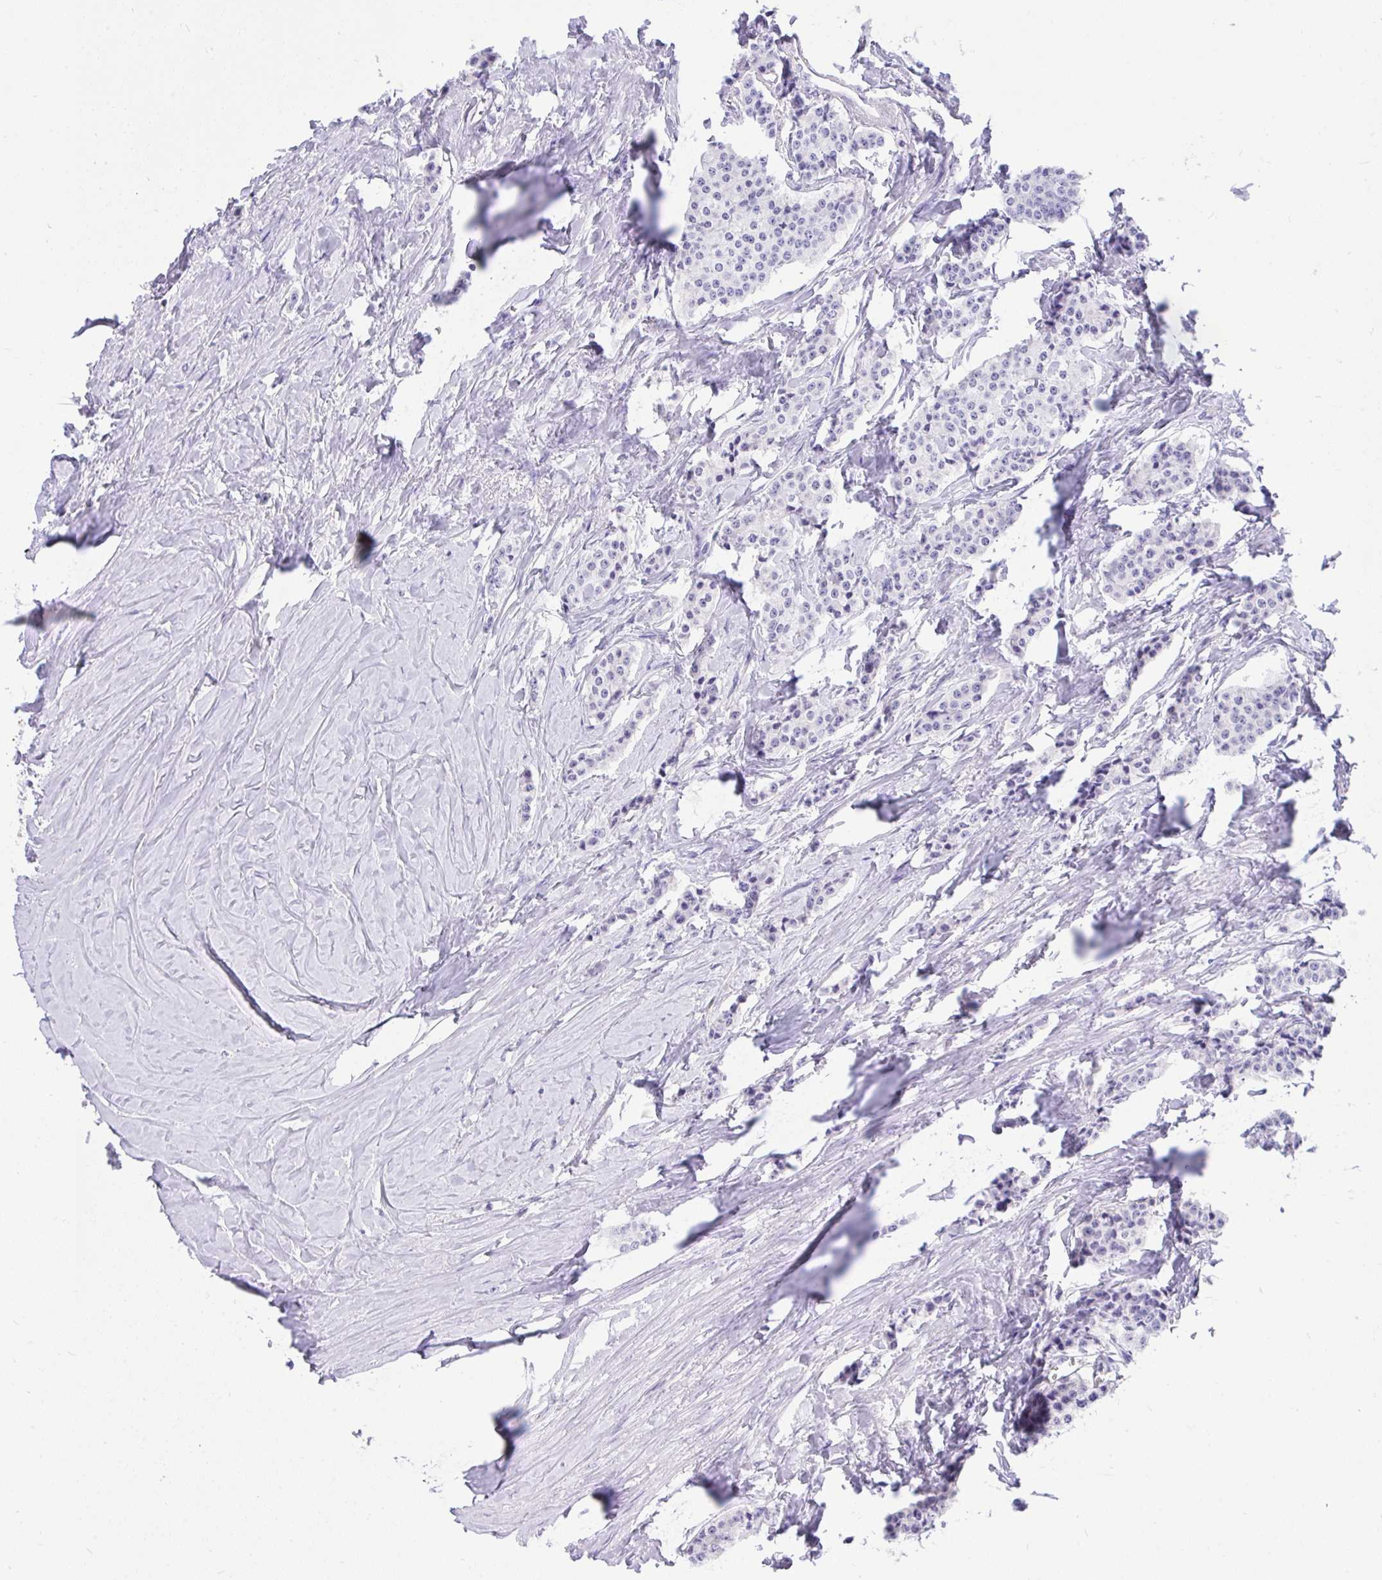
{"staining": {"intensity": "negative", "quantity": "none", "location": "none"}, "tissue": "carcinoid", "cell_type": "Tumor cells", "image_type": "cancer", "snomed": [{"axis": "morphology", "description": "Carcinoid, malignant, NOS"}, {"axis": "topography", "description": "Small intestine"}], "caption": "An immunohistochemistry (IHC) histopathology image of carcinoid is shown. There is no staining in tumor cells of carcinoid.", "gene": "TLN2", "patient": {"sex": "female", "age": 64}}